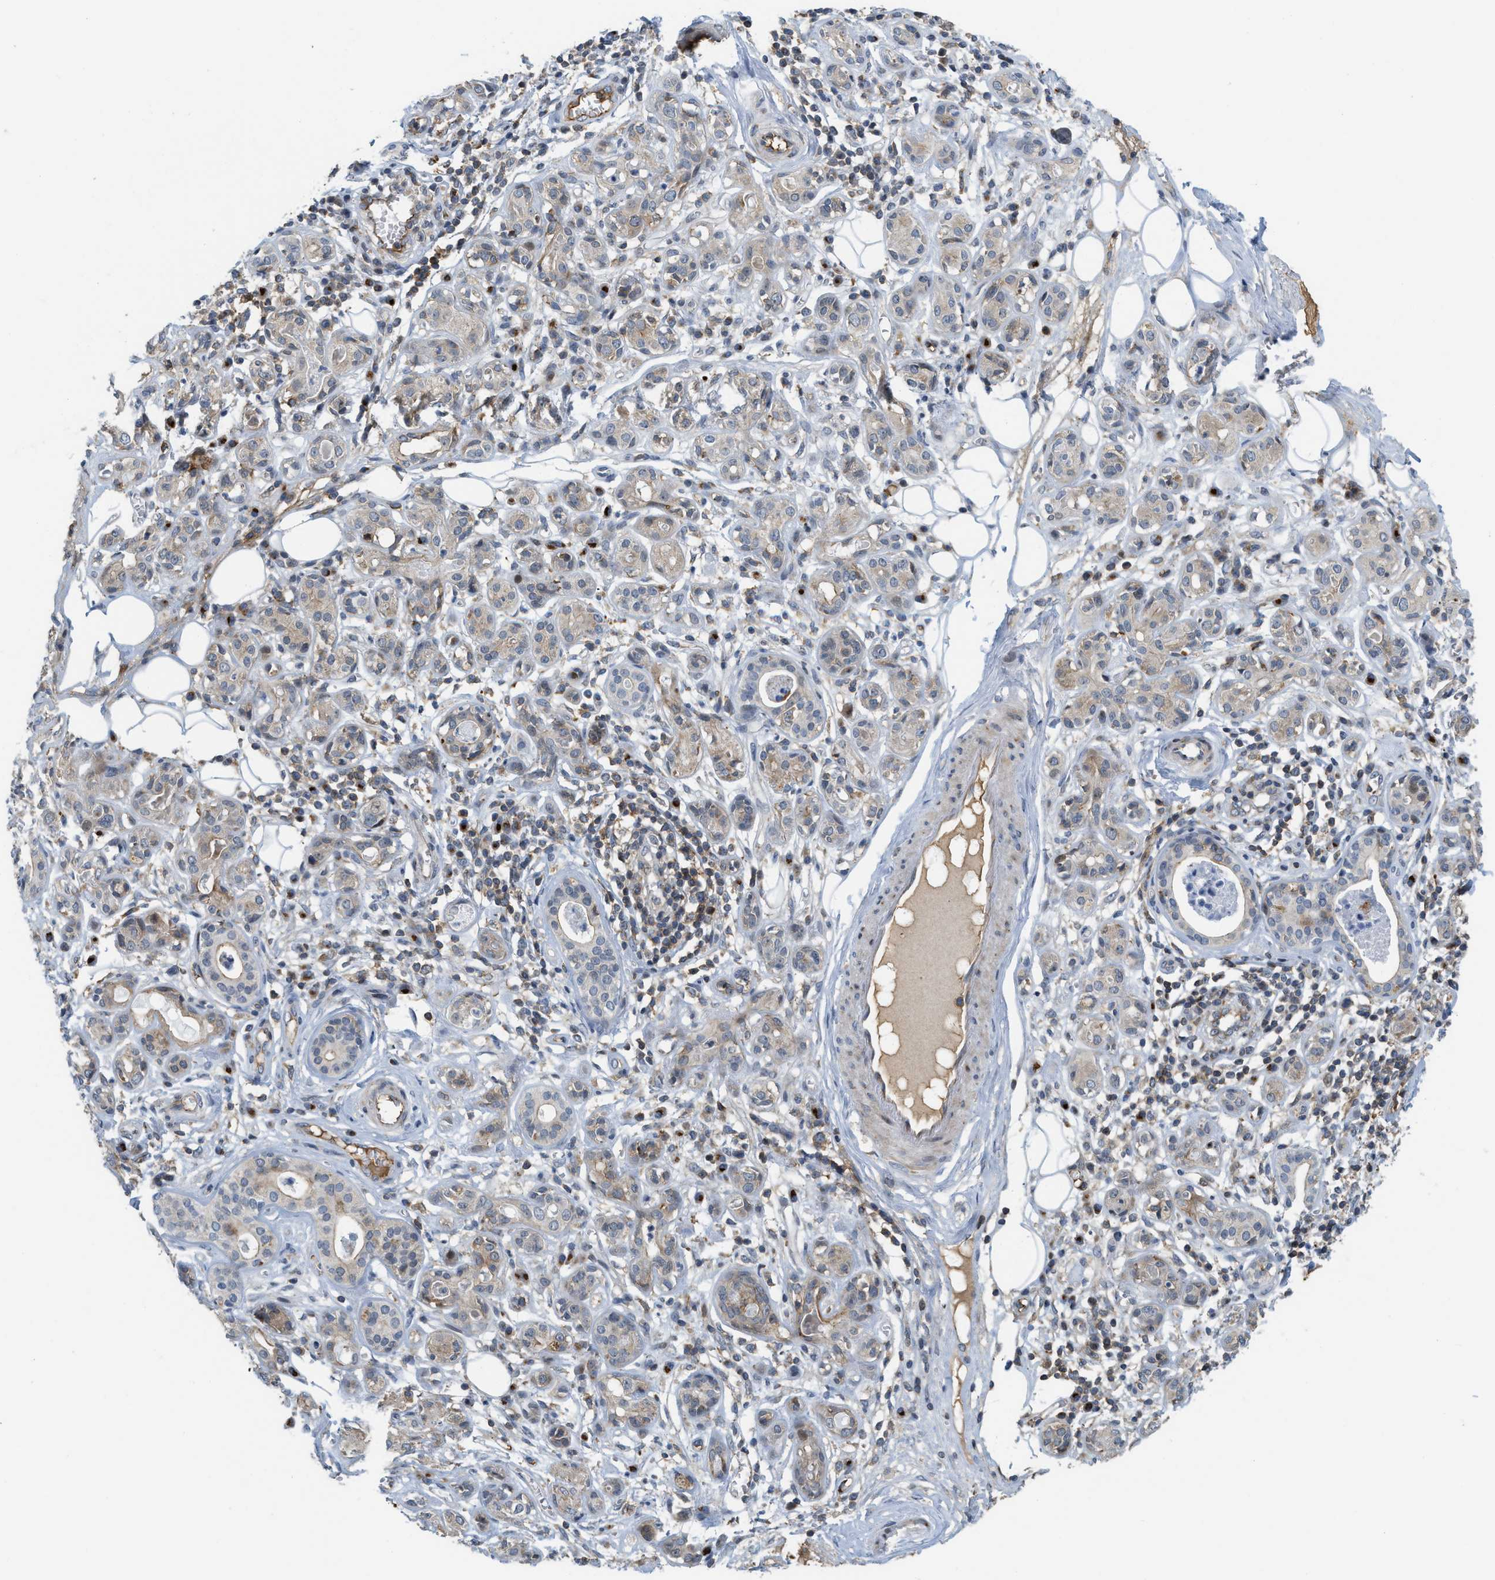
{"staining": {"intensity": "weak", "quantity": "<25%", "location": "cytoplasmic/membranous"}, "tissue": "adipose tissue", "cell_type": "Adipocytes", "image_type": "normal", "snomed": [{"axis": "morphology", "description": "Normal tissue, NOS"}, {"axis": "morphology", "description": "Inflammation, NOS"}, {"axis": "topography", "description": "Salivary gland"}, {"axis": "topography", "description": "Peripheral nerve tissue"}], "caption": "A micrograph of human adipose tissue is negative for staining in adipocytes. (DAB (3,3'-diaminobenzidine) immunohistochemistry visualized using brightfield microscopy, high magnification).", "gene": "DIPK1A", "patient": {"sex": "female", "age": 75}}